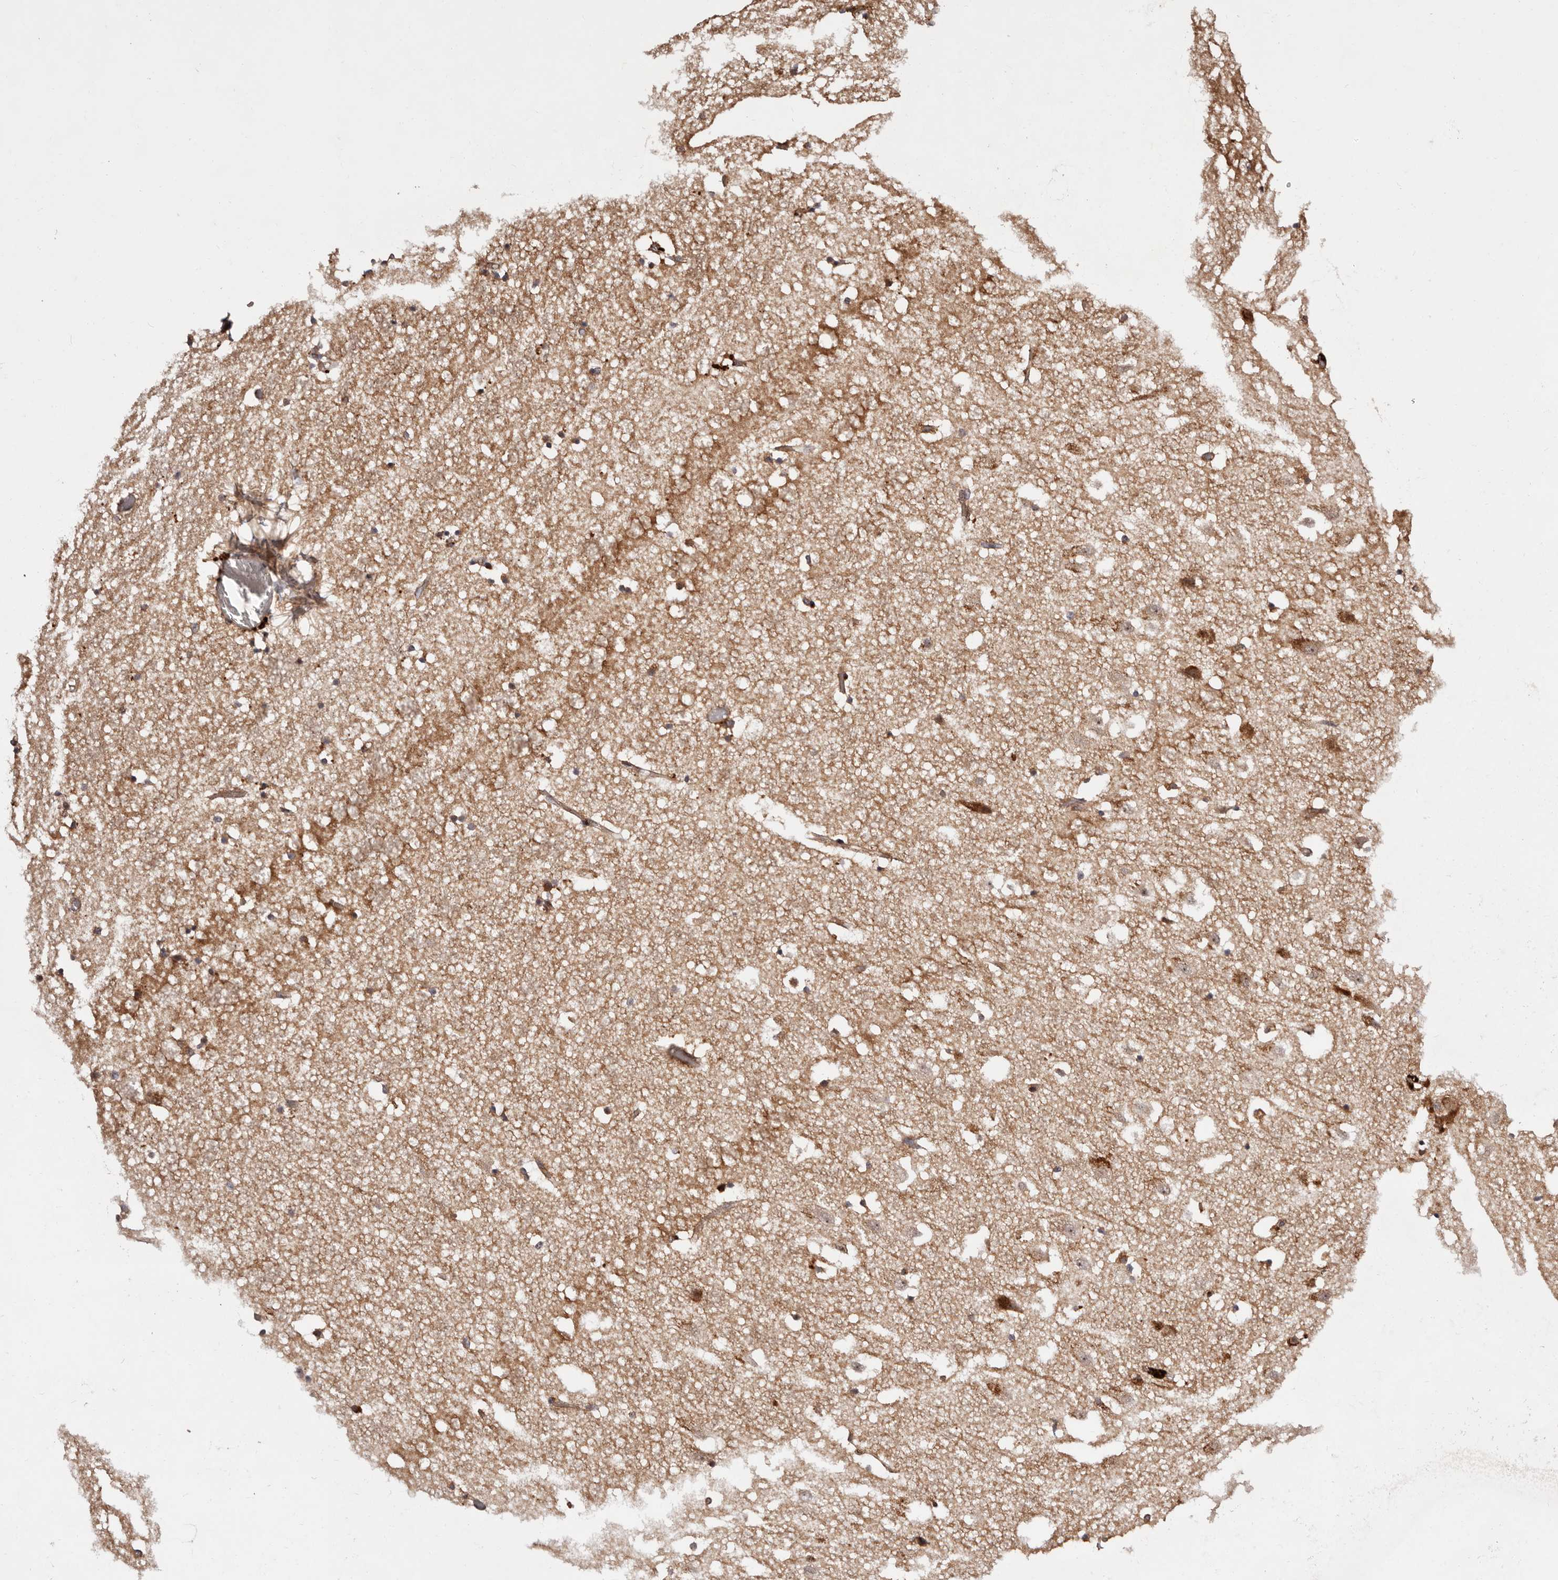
{"staining": {"intensity": "moderate", "quantity": "25%-75%", "location": "cytoplasmic/membranous"}, "tissue": "hippocampus", "cell_type": "Glial cells", "image_type": "normal", "snomed": [{"axis": "morphology", "description": "Normal tissue, NOS"}, {"axis": "topography", "description": "Hippocampus"}], "caption": "Unremarkable hippocampus was stained to show a protein in brown. There is medium levels of moderate cytoplasmic/membranous staining in approximately 25%-75% of glial cells. (Brightfield microscopy of DAB IHC at high magnification).", "gene": "PTPN22", "patient": {"sex": "female", "age": 52}}